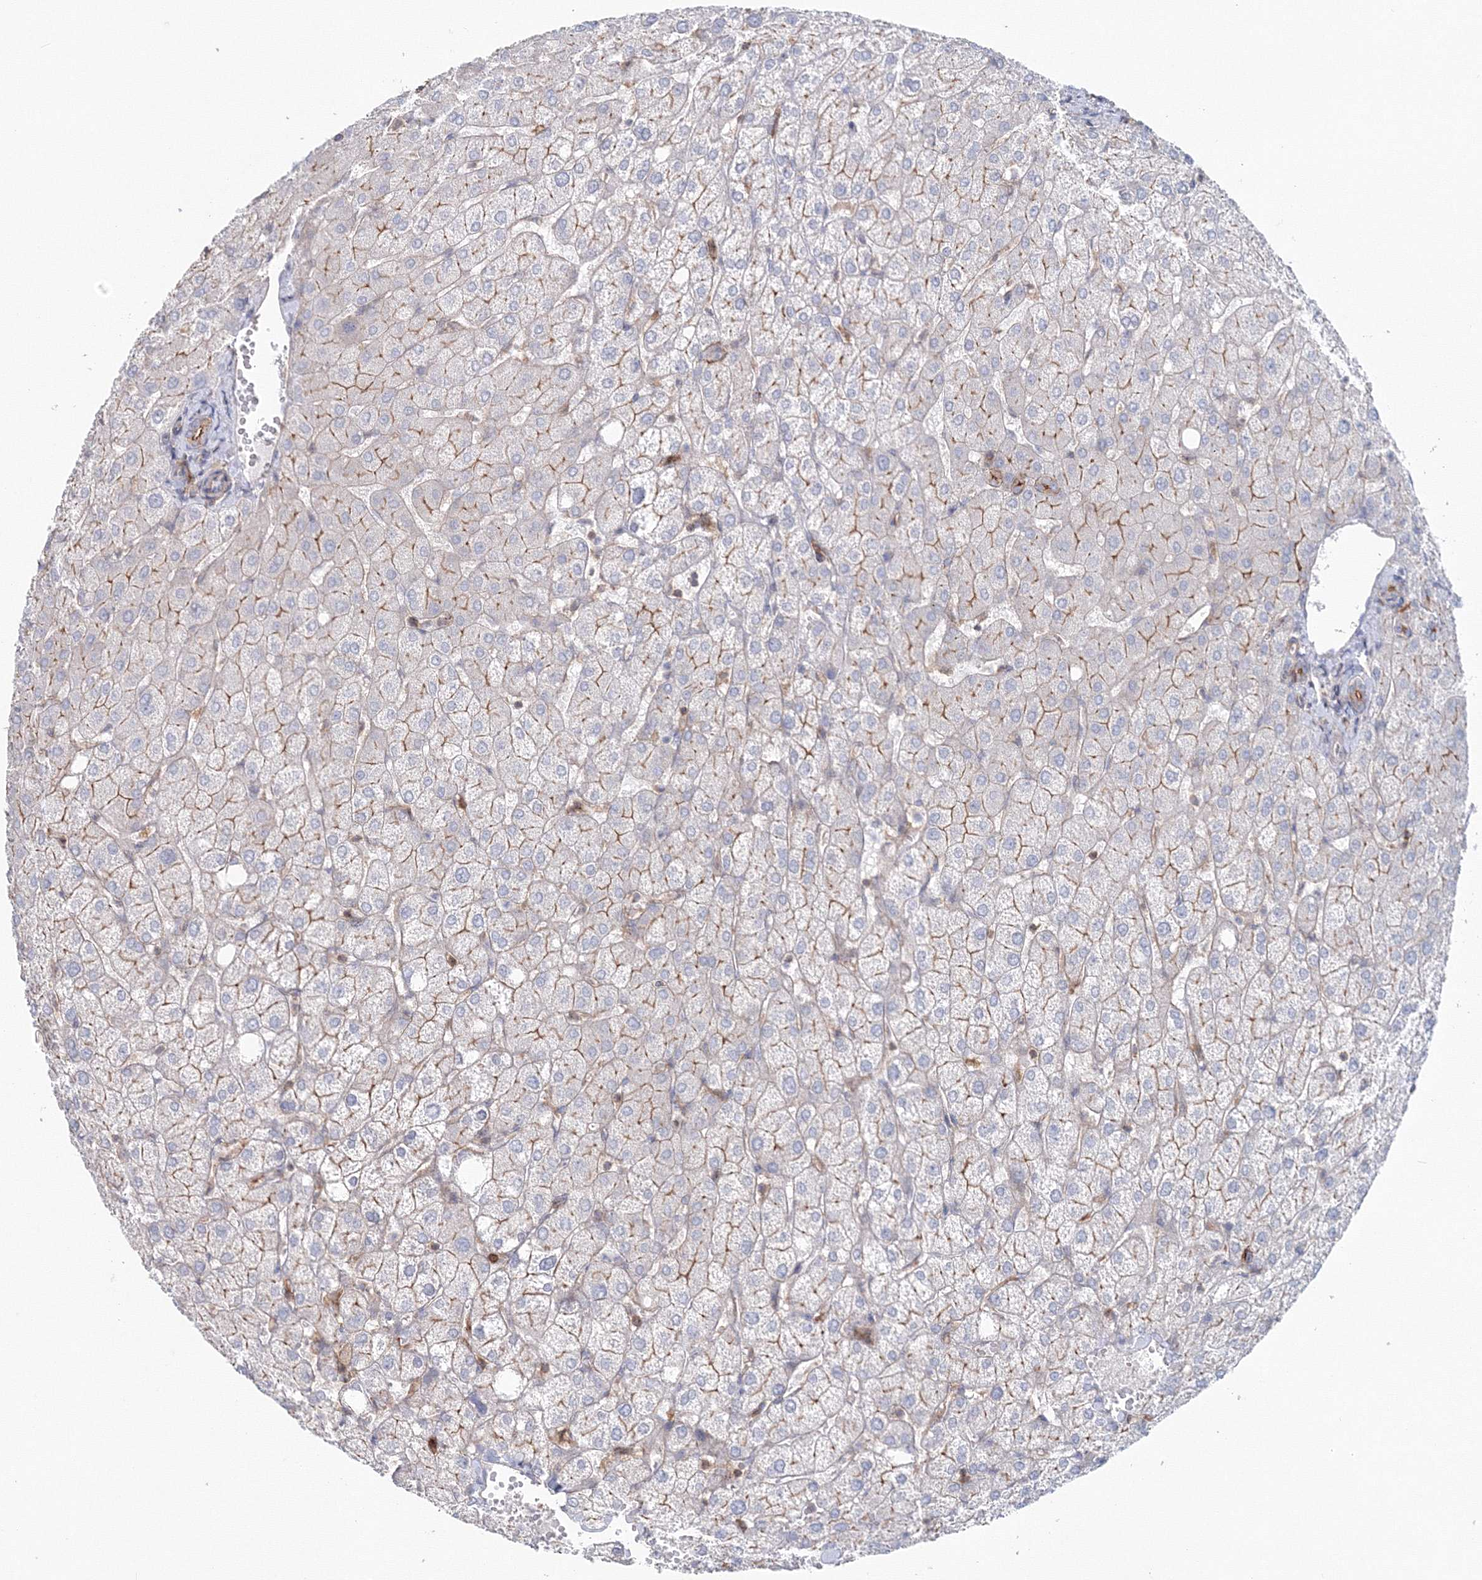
{"staining": {"intensity": "moderate", "quantity": "<25%", "location": "cytoplasmic/membranous"}, "tissue": "liver", "cell_type": "Cholangiocytes", "image_type": "normal", "snomed": [{"axis": "morphology", "description": "Normal tissue, NOS"}, {"axis": "topography", "description": "Liver"}], "caption": "The micrograph demonstrates immunohistochemical staining of unremarkable liver. There is moderate cytoplasmic/membranous expression is seen in approximately <25% of cholangiocytes. The protein is shown in brown color, while the nuclei are stained blue.", "gene": "GGA2", "patient": {"sex": "female", "age": 54}}